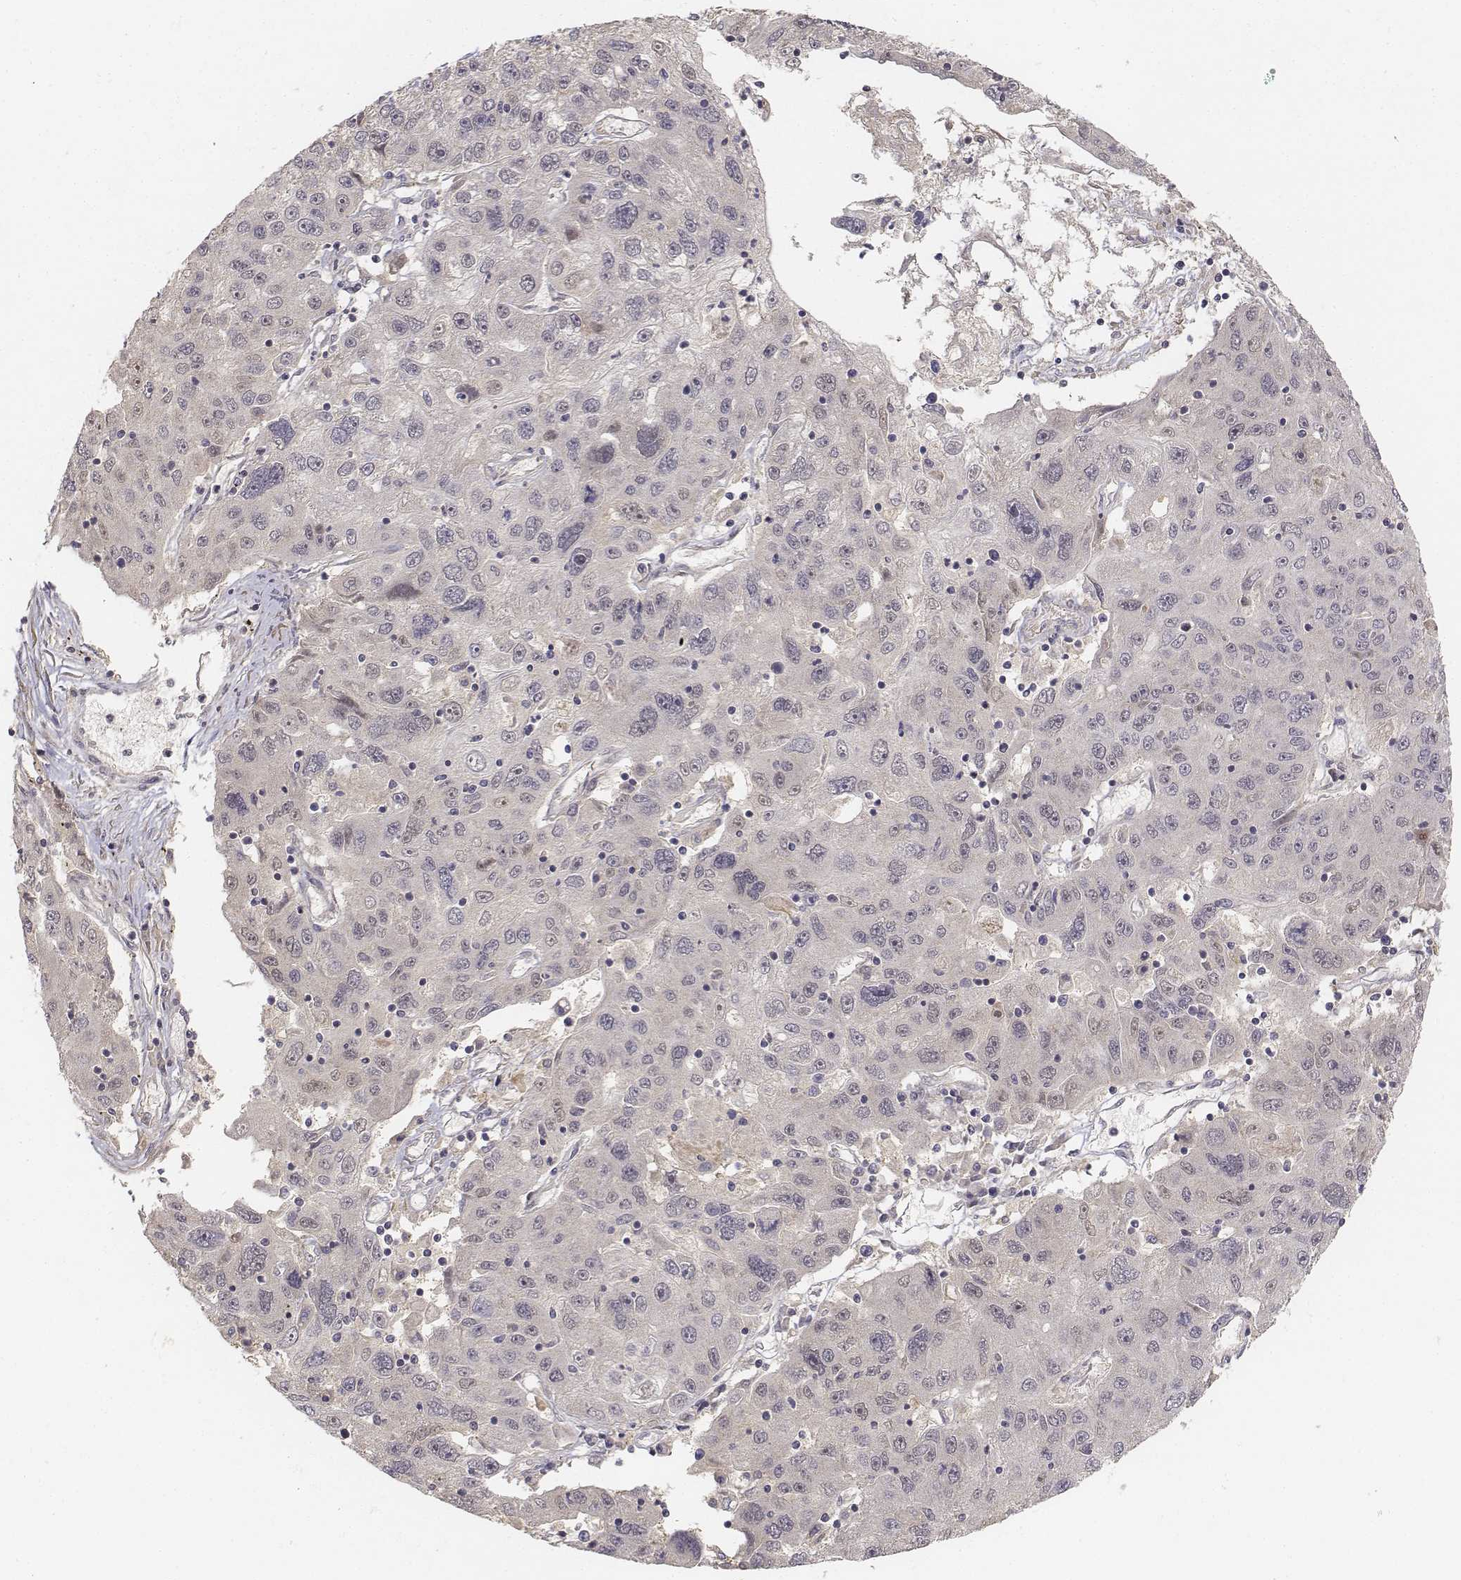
{"staining": {"intensity": "negative", "quantity": "none", "location": "none"}, "tissue": "stomach cancer", "cell_type": "Tumor cells", "image_type": "cancer", "snomed": [{"axis": "morphology", "description": "Adenocarcinoma, NOS"}, {"axis": "topography", "description": "Stomach"}], "caption": "DAB (3,3'-diaminobenzidine) immunohistochemical staining of stomach cancer exhibits no significant staining in tumor cells.", "gene": "FBXO21", "patient": {"sex": "male", "age": 56}}